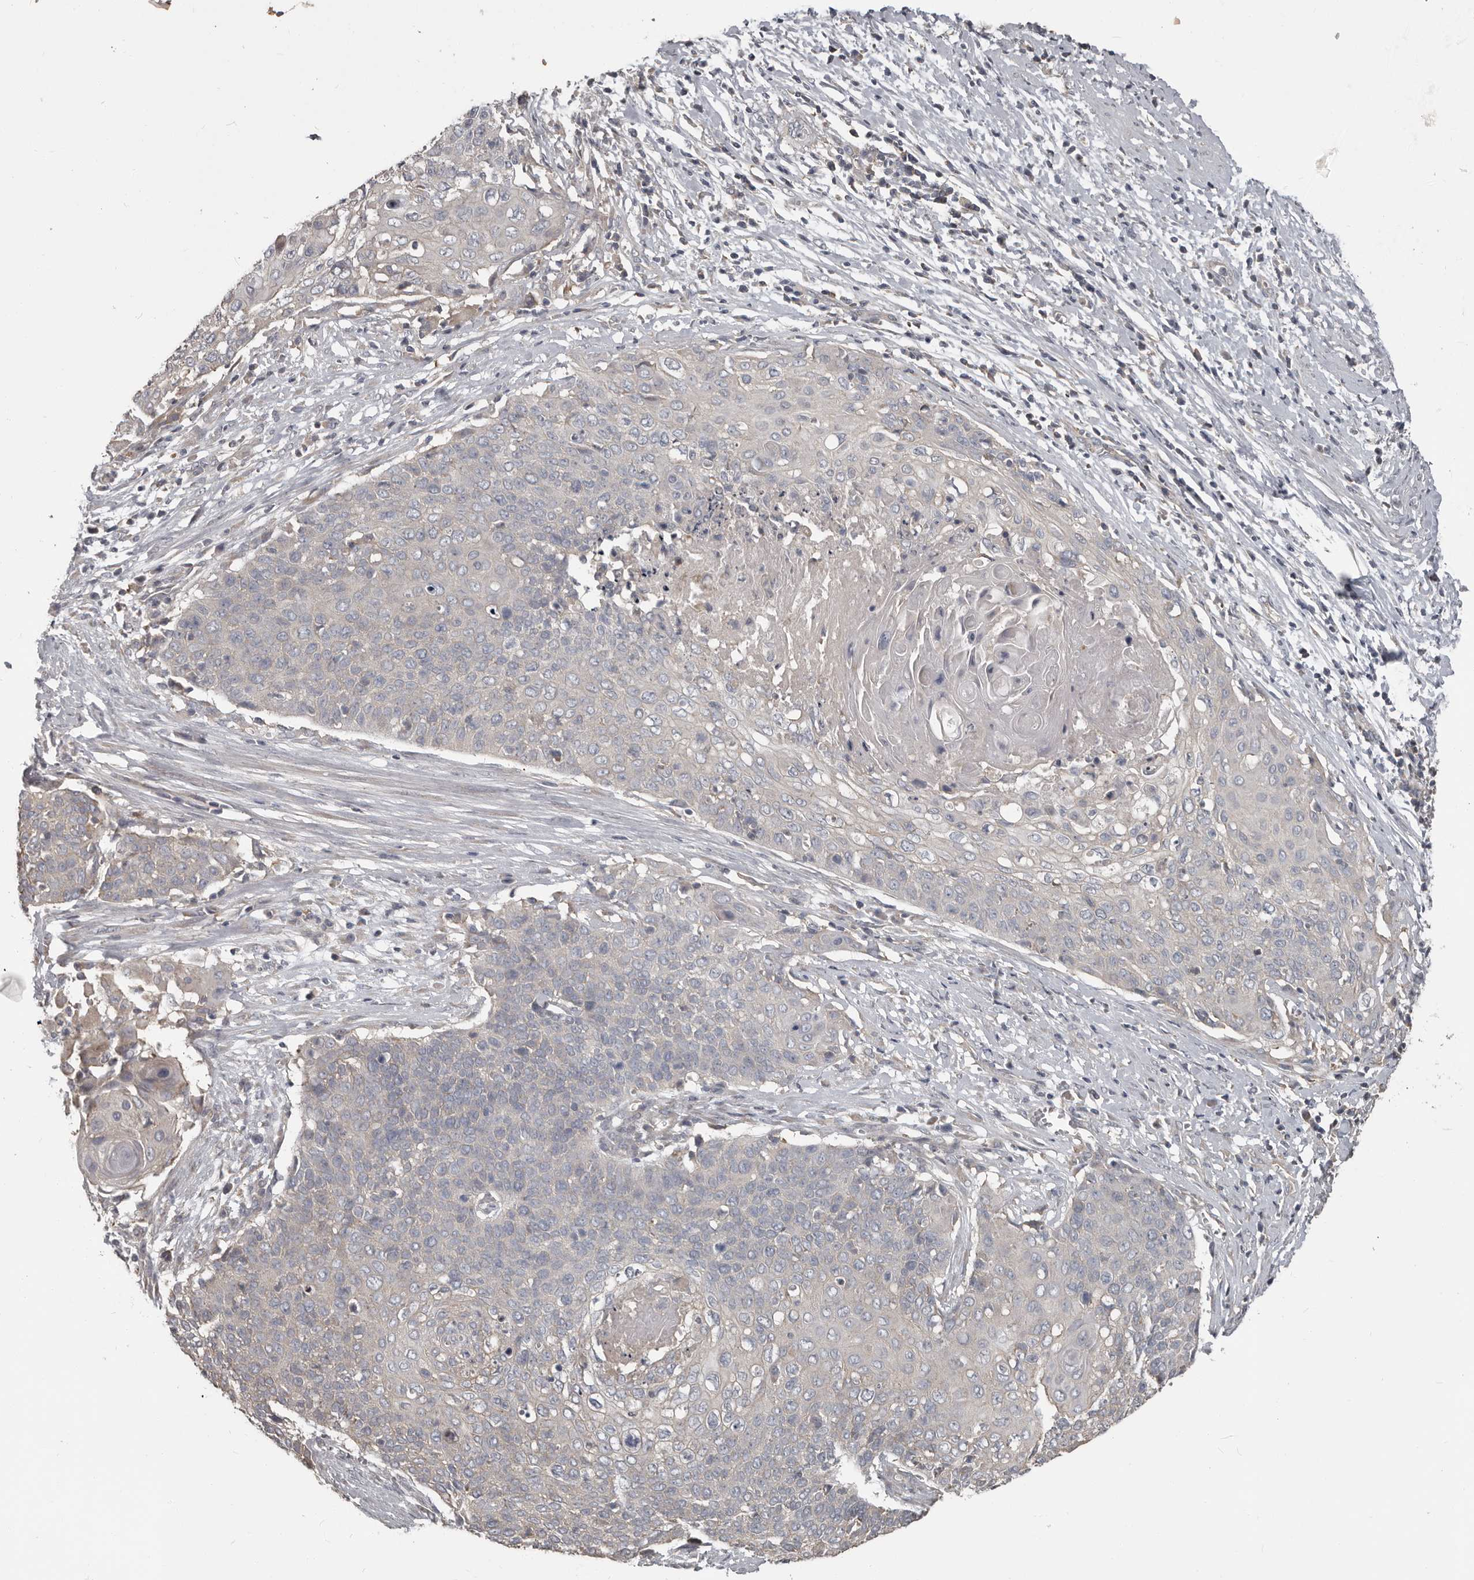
{"staining": {"intensity": "negative", "quantity": "none", "location": "none"}, "tissue": "cervical cancer", "cell_type": "Tumor cells", "image_type": "cancer", "snomed": [{"axis": "morphology", "description": "Squamous cell carcinoma, NOS"}, {"axis": "topography", "description": "Cervix"}], "caption": "Immunohistochemistry (IHC) image of neoplastic tissue: cervical cancer (squamous cell carcinoma) stained with DAB (3,3'-diaminobenzidine) reveals no significant protein expression in tumor cells.", "gene": "CA6", "patient": {"sex": "female", "age": 39}}